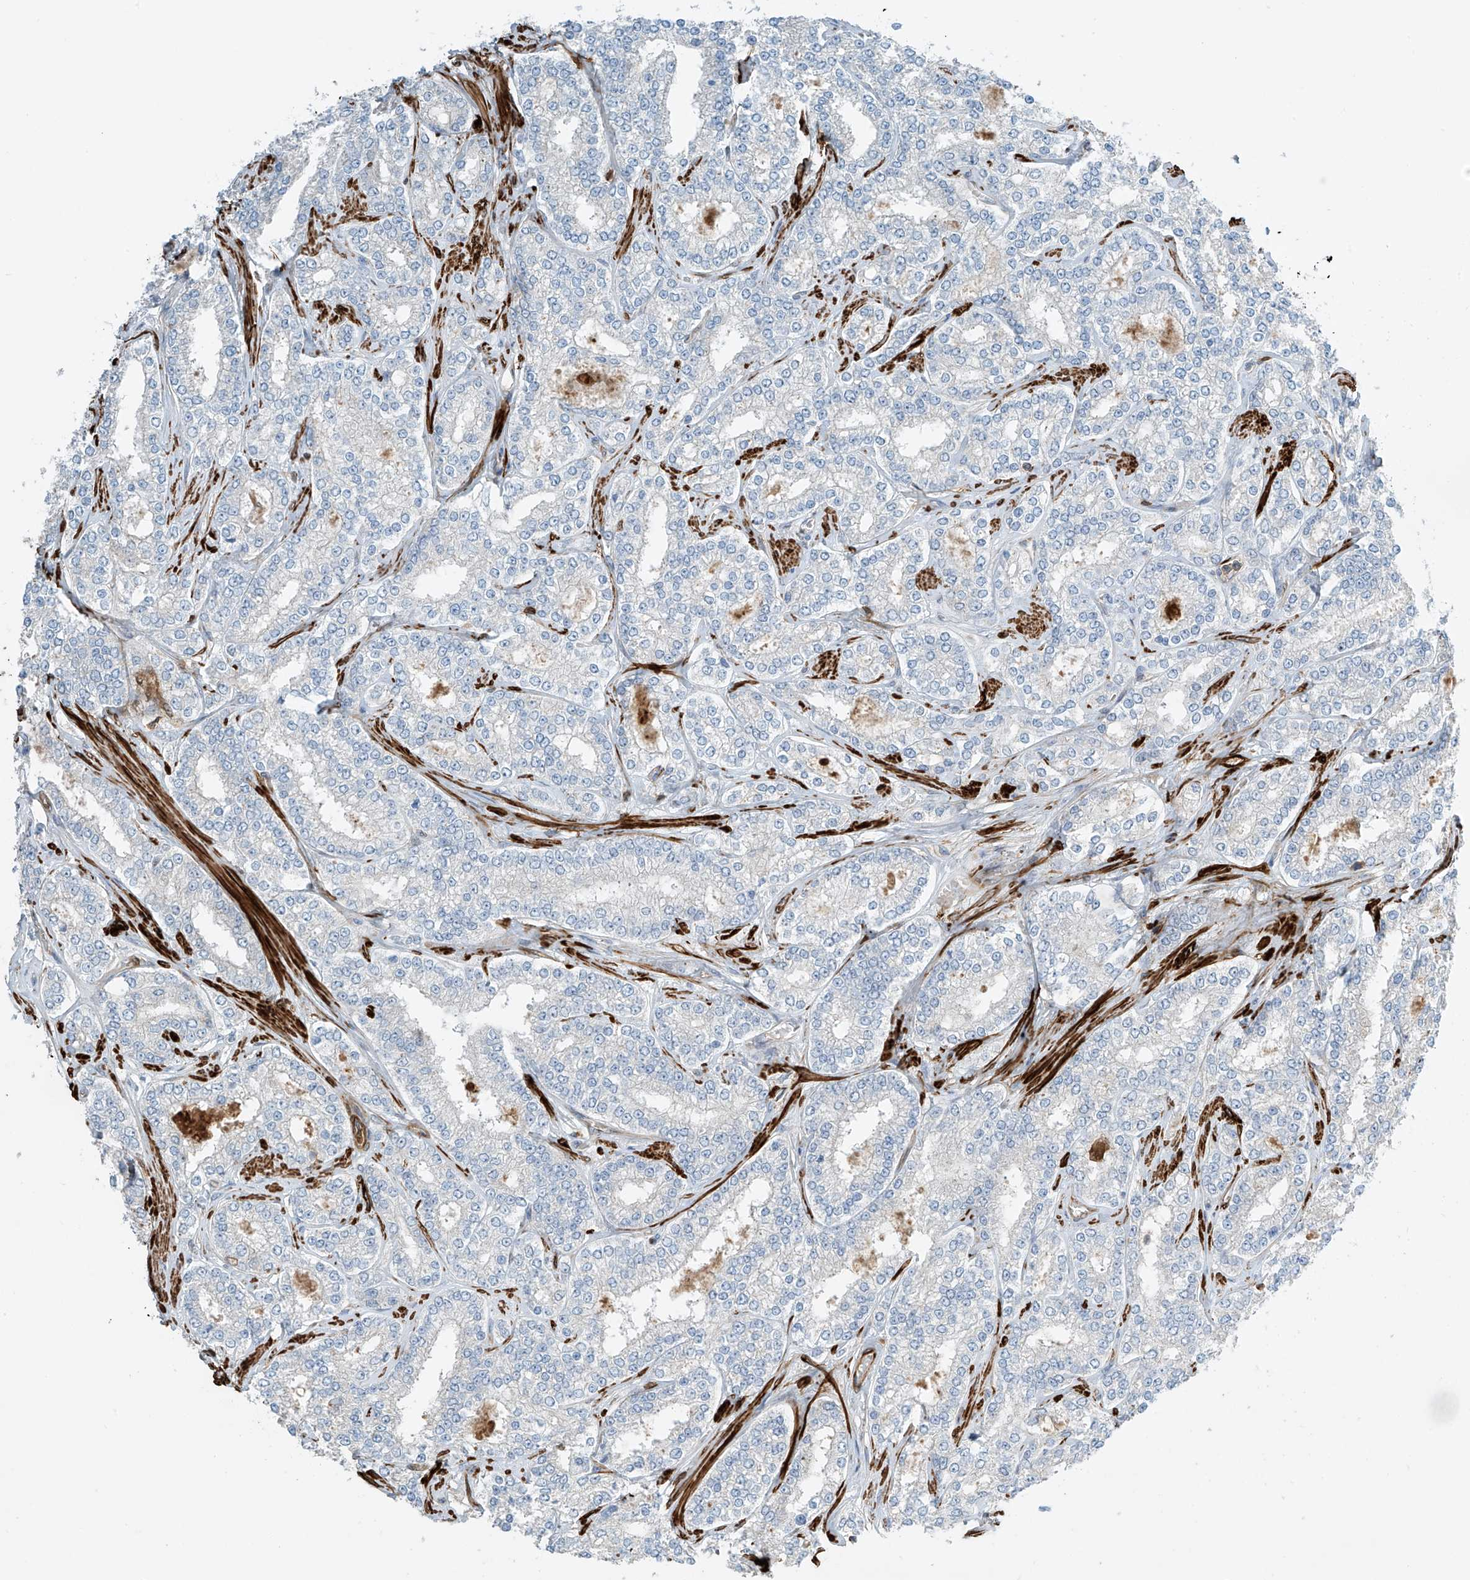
{"staining": {"intensity": "negative", "quantity": "none", "location": "none"}, "tissue": "prostate cancer", "cell_type": "Tumor cells", "image_type": "cancer", "snomed": [{"axis": "morphology", "description": "Normal tissue, NOS"}, {"axis": "morphology", "description": "Adenocarcinoma, High grade"}, {"axis": "topography", "description": "Prostate"}], "caption": "The micrograph displays no significant expression in tumor cells of prostate cancer. (Brightfield microscopy of DAB (3,3'-diaminobenzidine) immunohistochemistry (IHC) at high magnification).", "gene": "SH3BGRL3", "patient": {"sex": "male", "age": 83}}